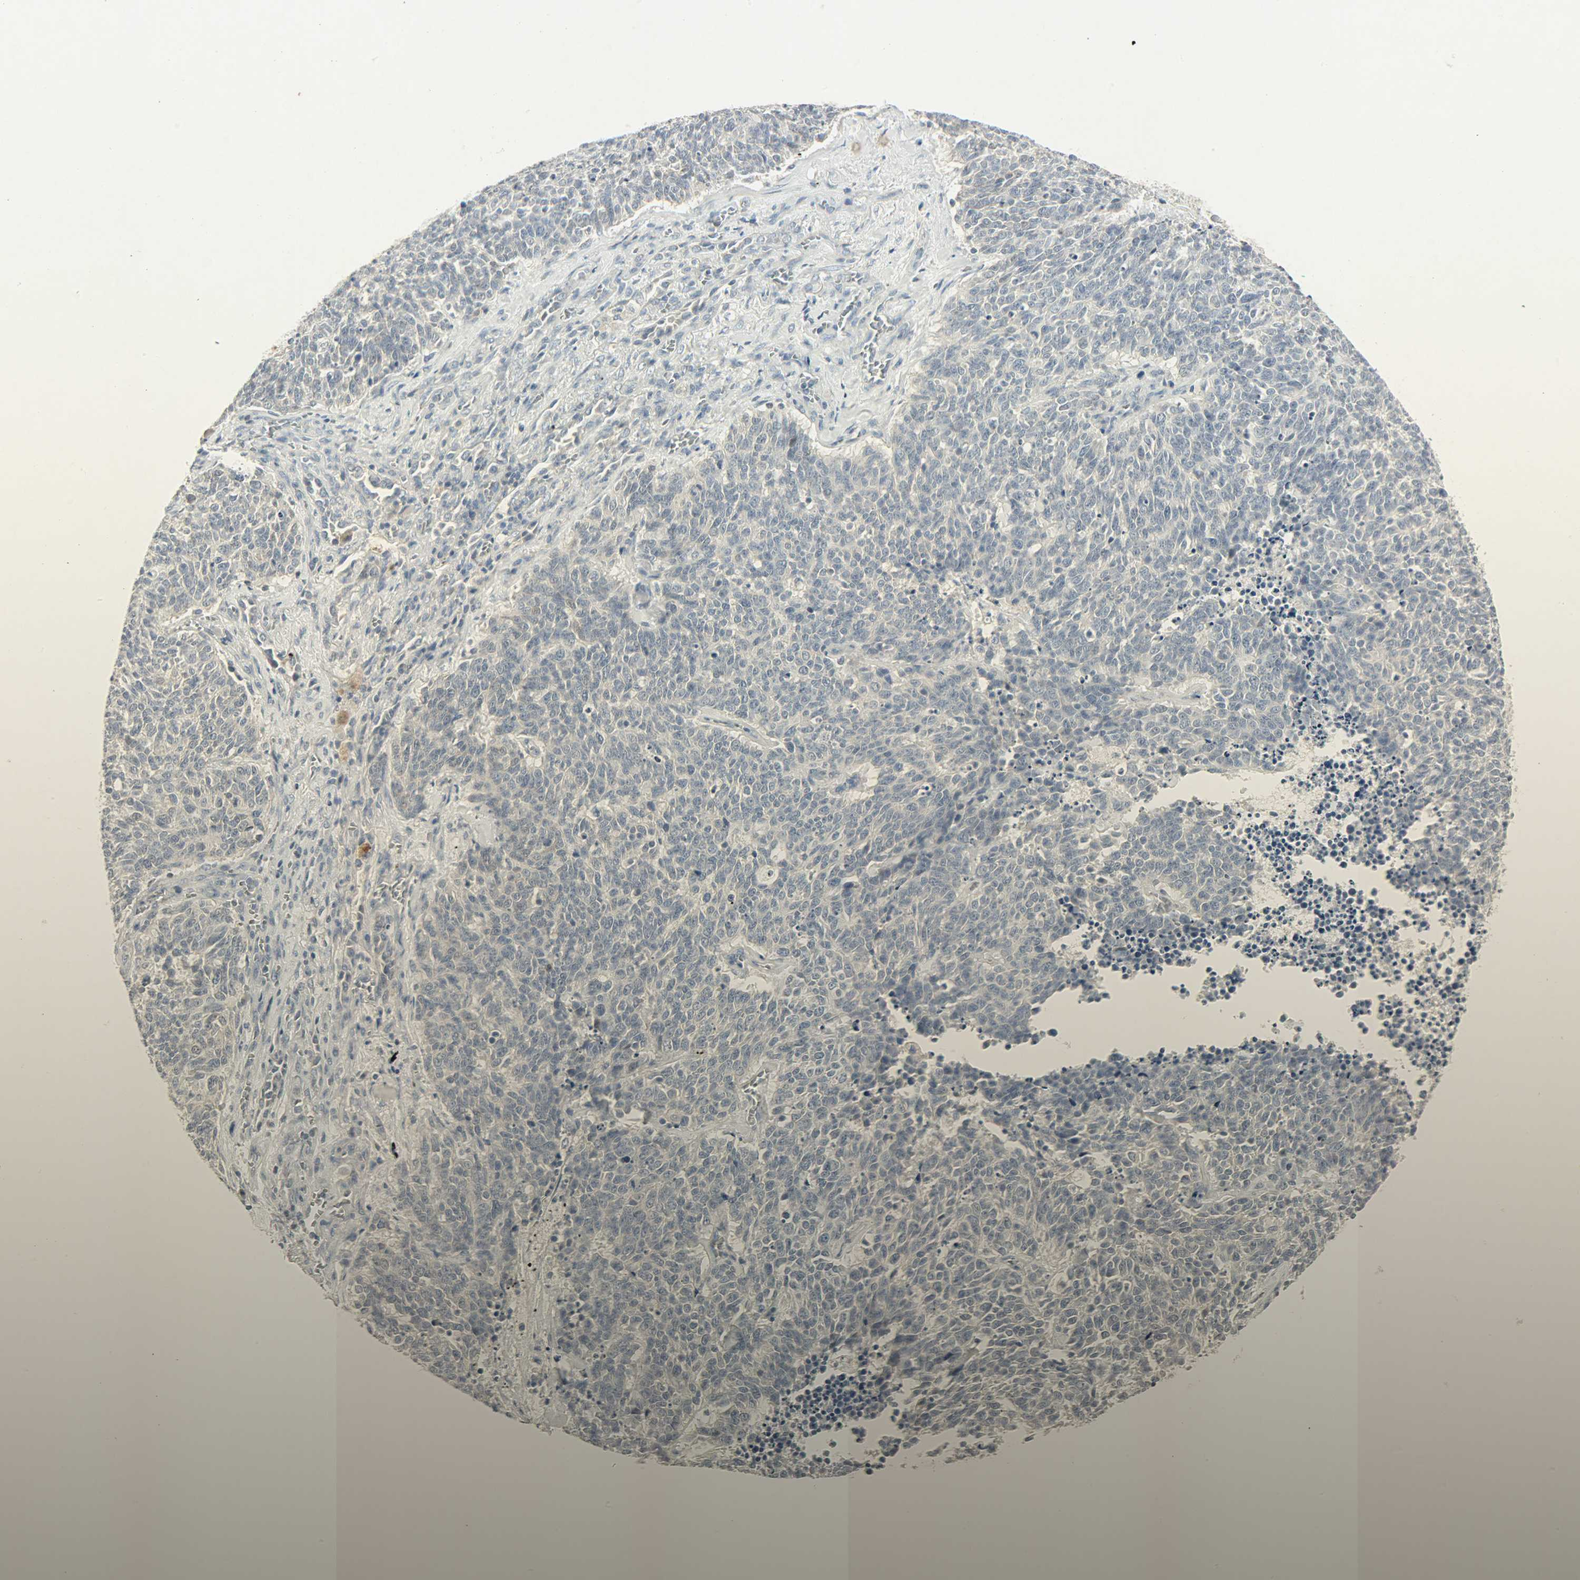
{"staining": {"intensity": "weak", "quantity": "25%-75%", "location": "cytoplasmic/membranous,nuclear"}, "tissue": "lung cancer", "cell_type": "Tumor cells", "image_type": "cancer", "snomed": [{"axis": "morphology", "description": "Neoplasm, malignant, NOS"}, {"axis": "topography", "description": "Lung"}], "caption": "IHC histopathology image of neoplastic tissue: lung cancer (malignant neoplasm) stained using IHC exhibits low levels of weak protein expression localized specifically in the cytoplasmic/membranous and nuclear of tumor cells, appearing as a cytoplasmic/membranous and nuclear brown color.", "gene": "CAMK4", "patient": {"sex": "female", "age": 58}}